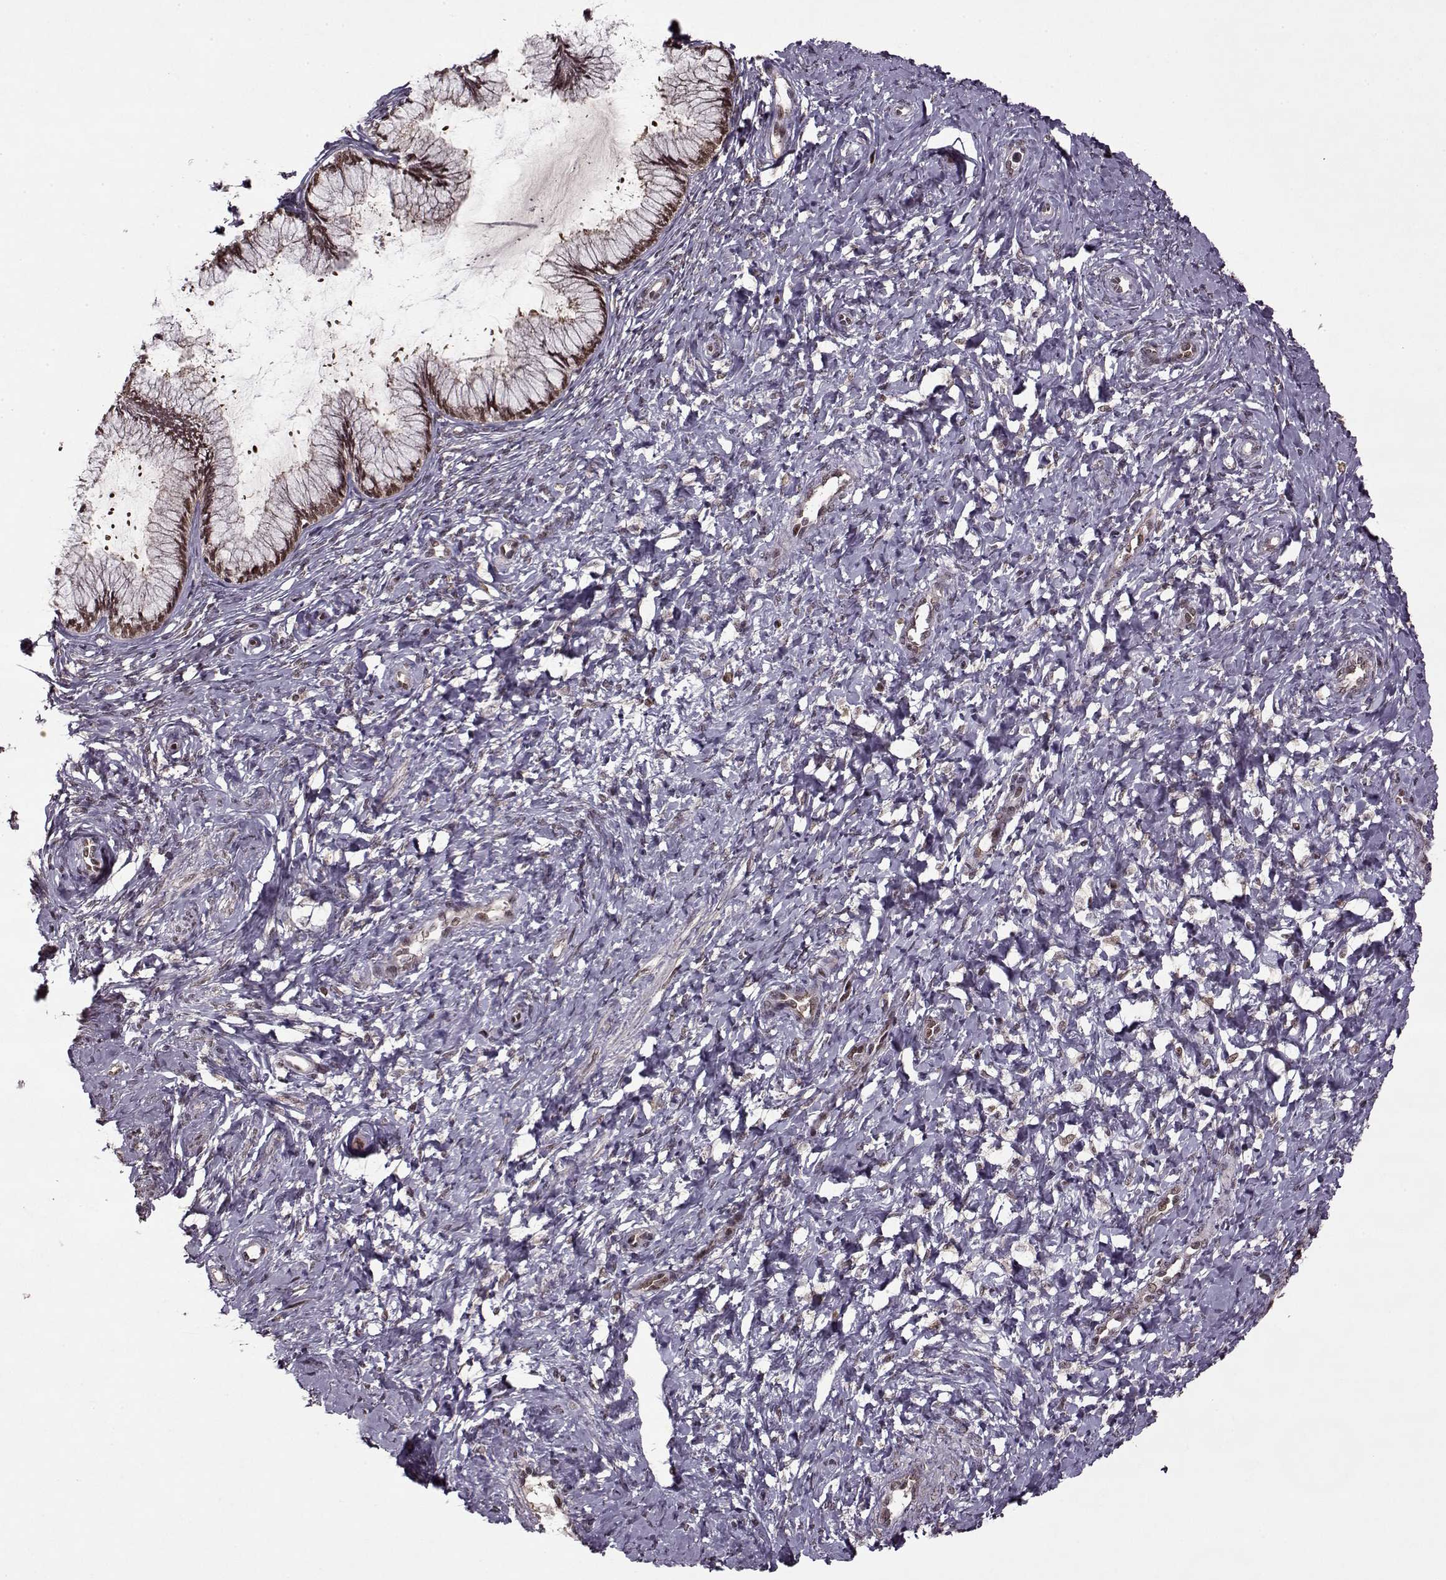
{"staining": {"intensity": "moderate", "quantity": ">75%", "location": "nuclear"}, "tissue": "cervix", "cell_type": "Glandular cells", "image_type": "normal", "snomed": [{"axis": "morphology", "description": "Normal tissue, NOS"}, {"axis": "topography", "description": "Cervix"}], "caption": "Cervix stained with DAB (3,3'-diaminobenzidine) IHC demonstrates medium levels of moderate nuclear positivity in approximately >75% of glandular cells. The staining was performed using DAB (3,3'-diaminobenzidine), with brown indicating positive protein expression. Nuclei are stained blue with hematoxylin.", "gene": "PSMA7", "patient": {"sex": "female", "age": 37}}